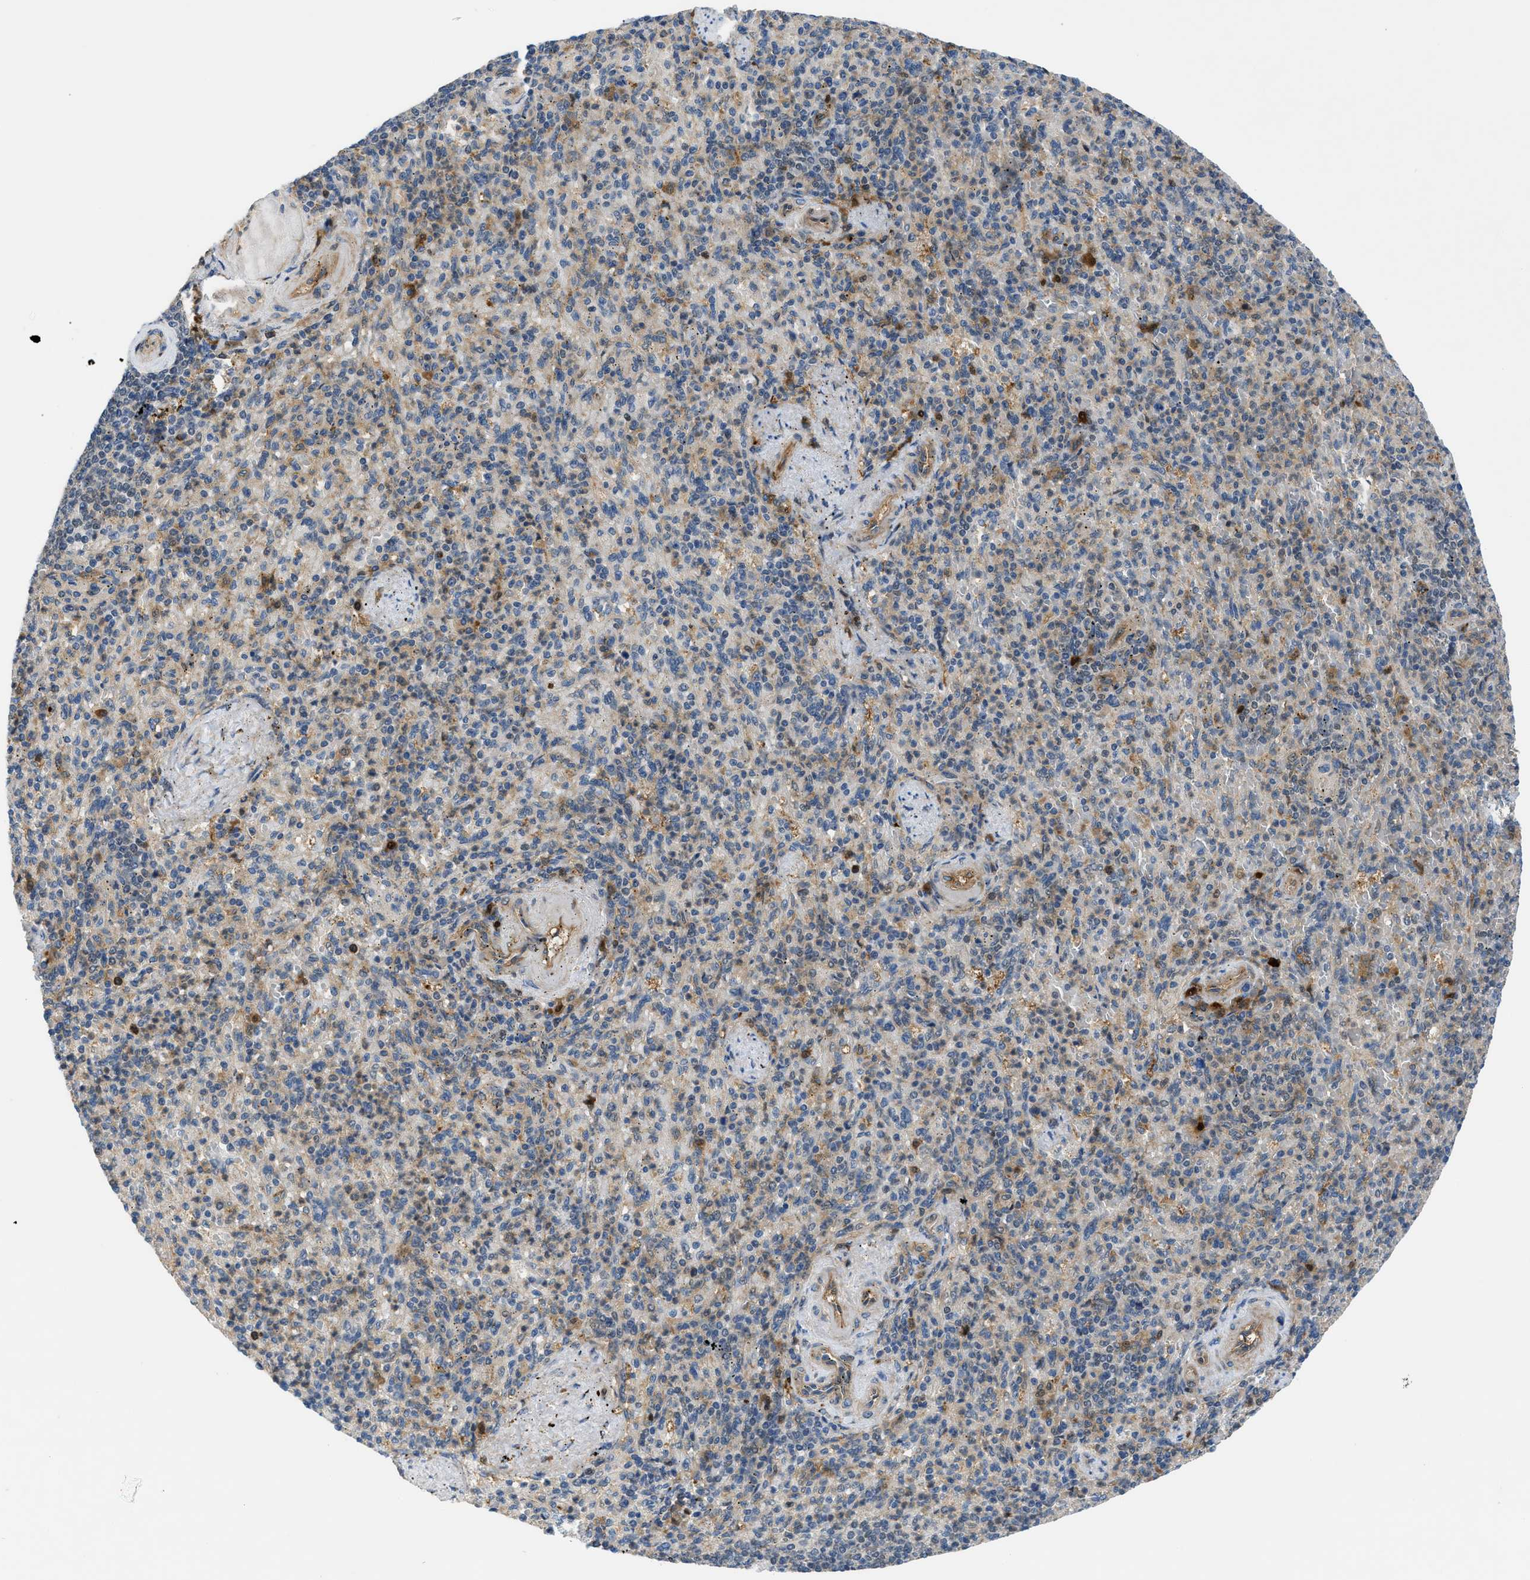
{"staining": {"intensity": "moderate", "quantity": "<25%", "location": "cytoplasmic/membranous"}, "tissue": "spleen", "cell_type": "Cells in red pulp", "image_type": "normal", "snomed": [{"axis": "morphology", "description": "Normal tissue, NOS"}, {"axis": "topography", "description": "Spleen"}], "caption": "Protein staining of benign spleen exhibits moderate cytoplasmic/membranous staining in about <25% of cells in red pulp. (brown staining indicates protein expression, while blue staining denotes nuclei).", "gene": "TRAK2", "patient": {"sex": "female", "age": 74}}